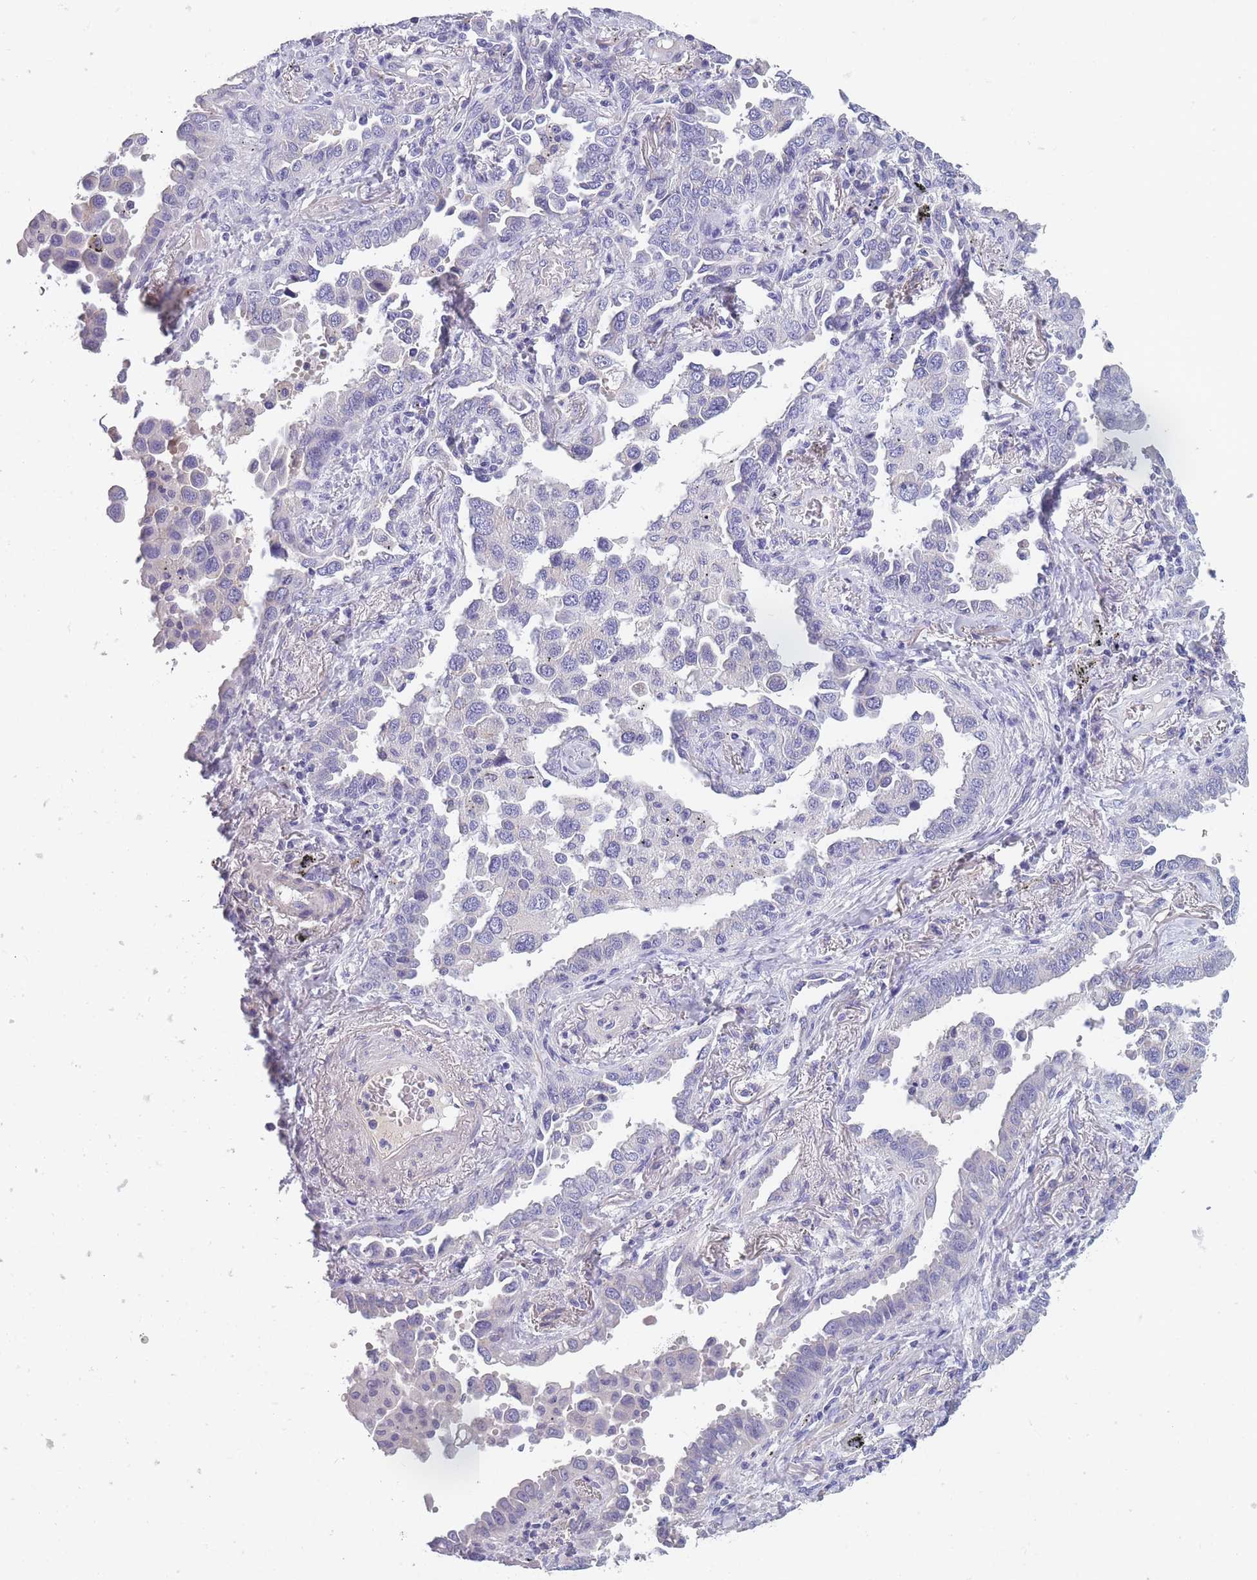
{"staining": {"intensity": "negative", "quantity": "none", "location": "none"}, "tissue": "lung cancer", "cell_type": "Tumor cells", "image_type": "cancer", "snomed": [{"axis": "morphology", "description": "Adenocarcinoma, NOS"}, {"axis": "topography", "description": "Lung"}], "caption": "The IHC histopathology image has no significant expression in tumor cells of lung adenocarcinoma tissue.", "gene": "OR4C5", "patient": {"sex": "male", "age": 67}}